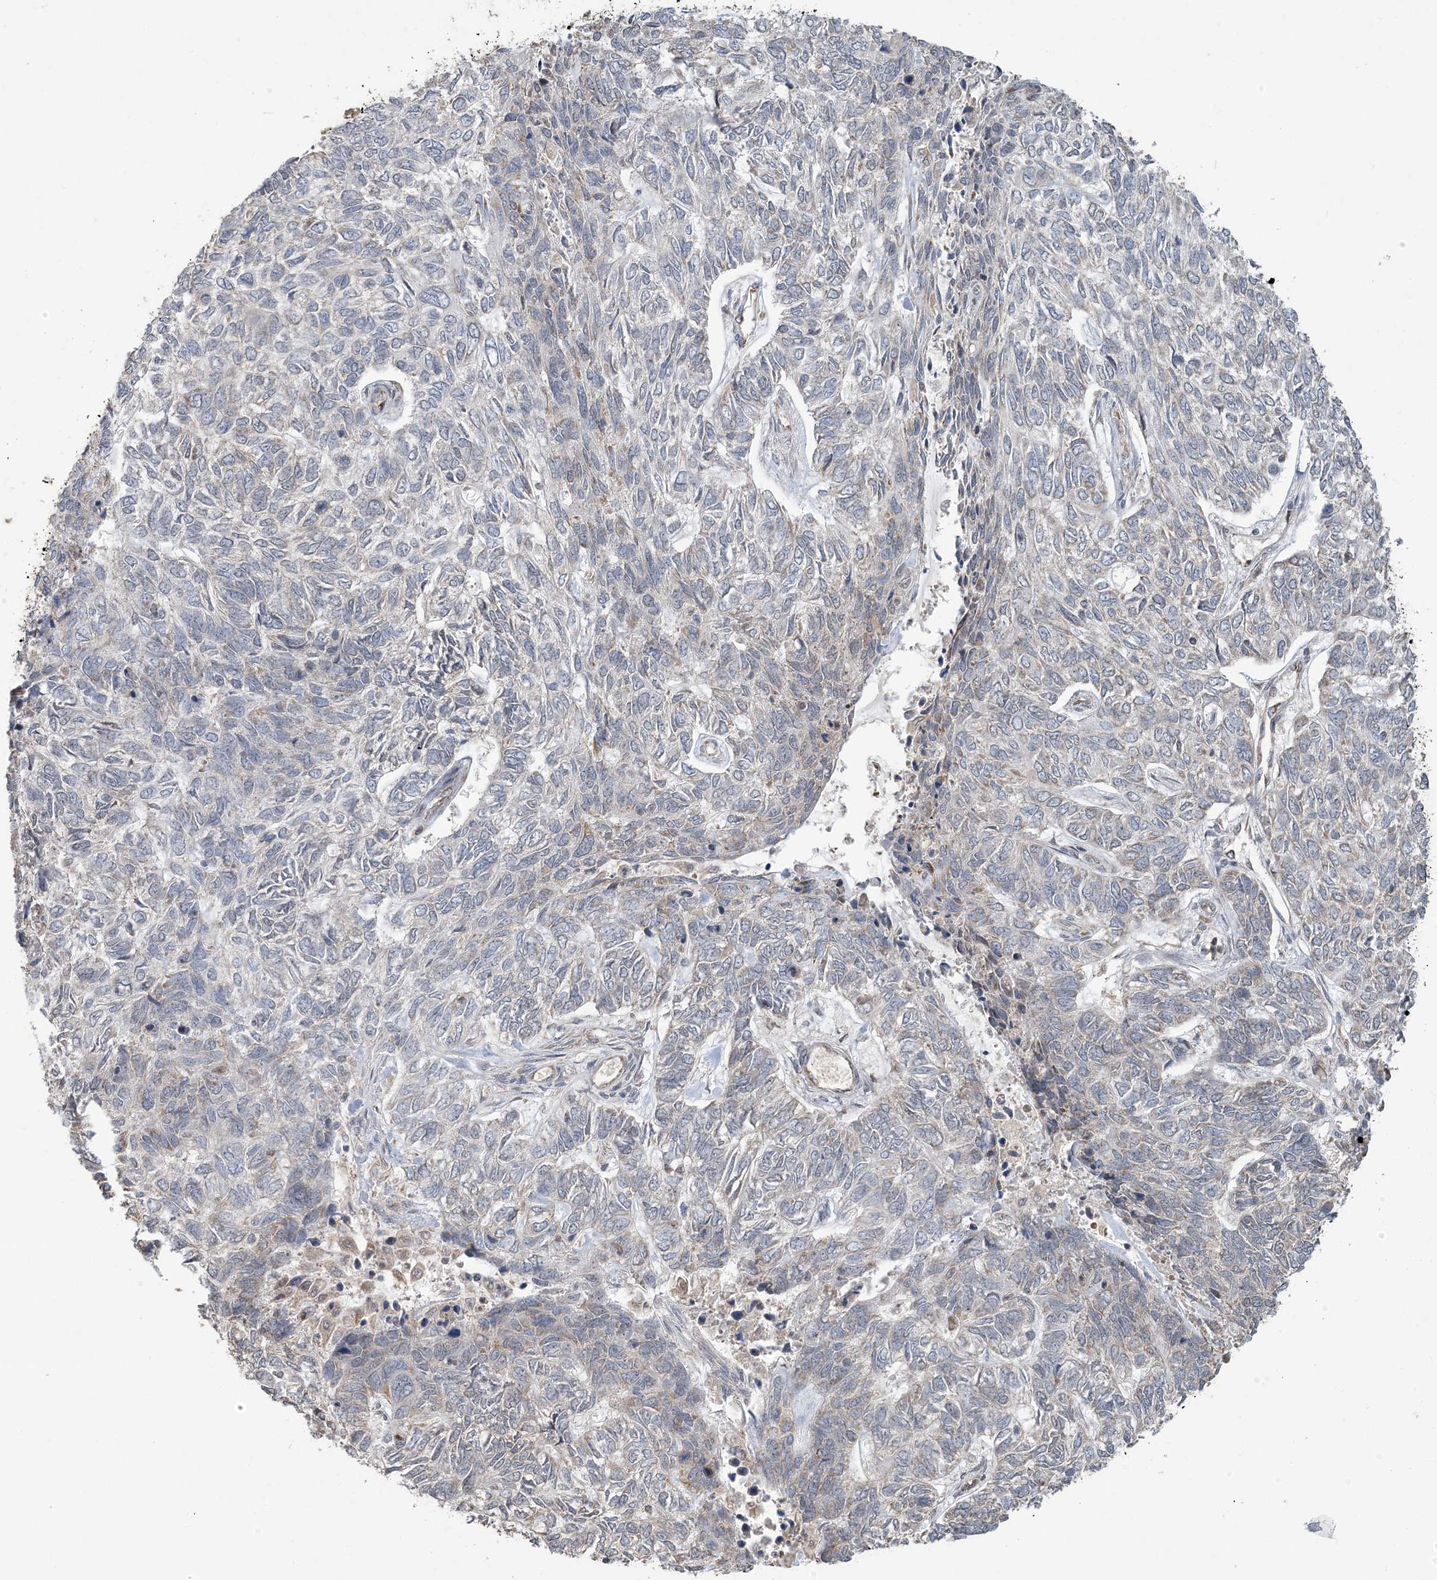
{"staining": {"intensity": "weak", "quantity": "<25%", "location": "cytoplasmic/membranous"}, "tissue": "skin cancer", "cell_type": "Tumor cells", "image_type": "cancer", "snomed": [{"axis": "morphology", "description": "Basal cell carcinoma"}, {"axis": "topography", "description": "Skin"}], "caption": "IHC micrograph of skin cancer (basal cell carcinoma) stained for a protein (brown), which displays no expression in tumor cells.", "gene": "ERI2", "patient": {"sex": "female", "age": 65}}